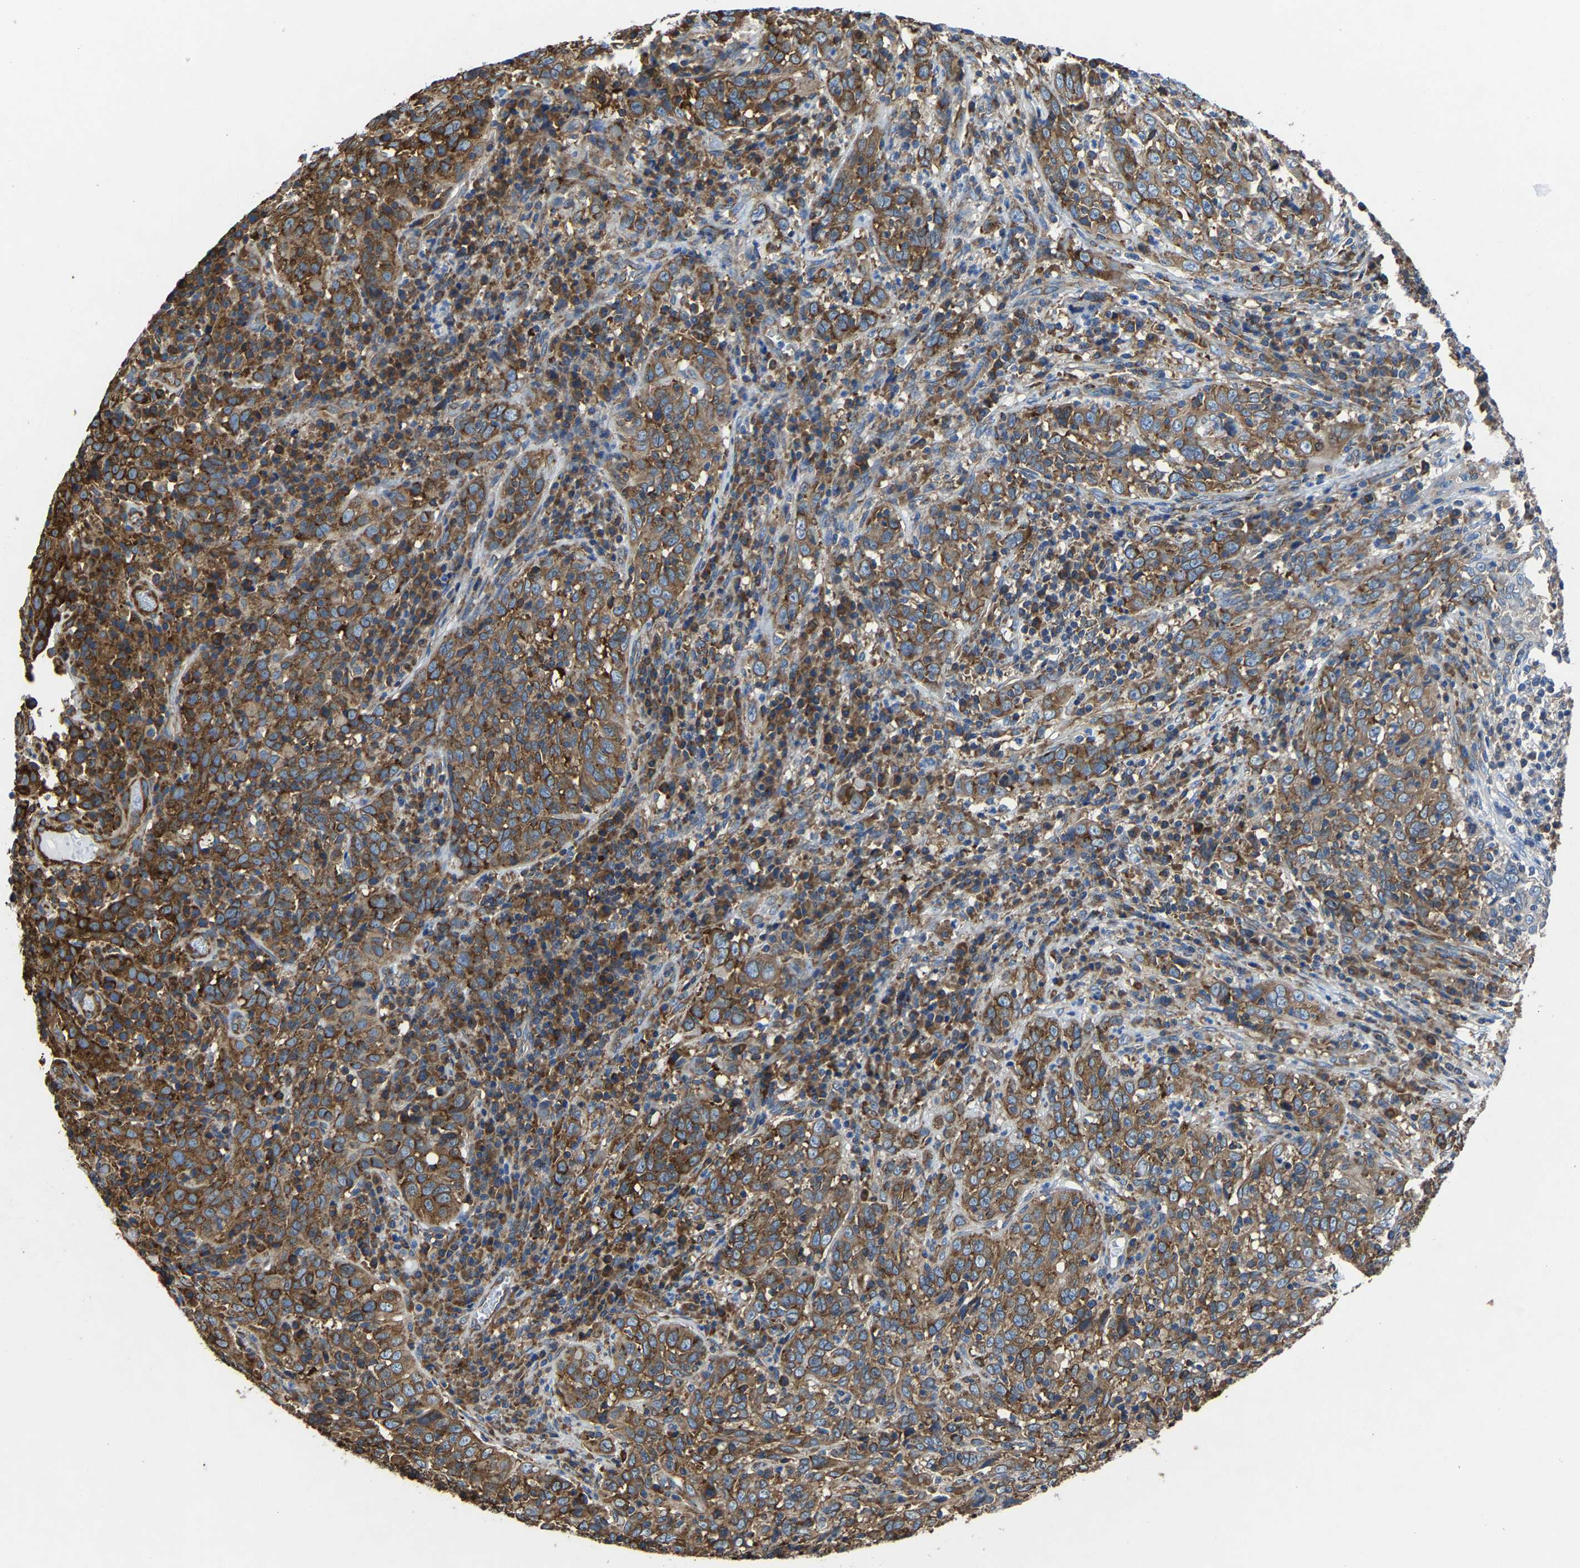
{"staining": {"intensity": "strong", "quantity": ">75%", "location": "cytoplasmic/membranous"}, "tissue": "cervical cancer", "cell_type": "Tumor cells", "image_type": "cancer", "snomed": [{"axis": "morphology", "description": "Squamous cell carcinoma, NOS"}, {"axis": "topography", "description": "Cervix"}], "caption": "Cervical cancer was stained to show a protein in brown. There is high levels of strong cytoplasmic/membranous expression in about >75% of tumor cells. The protein is stained brown, and the nuclei are stained in blue (DAB (3,3'-diaminobenzidine) IHC with brightfield microscopy, high magnification).", "gene": "G3BP2", "patient": {"sex": "female", "age": 46}}